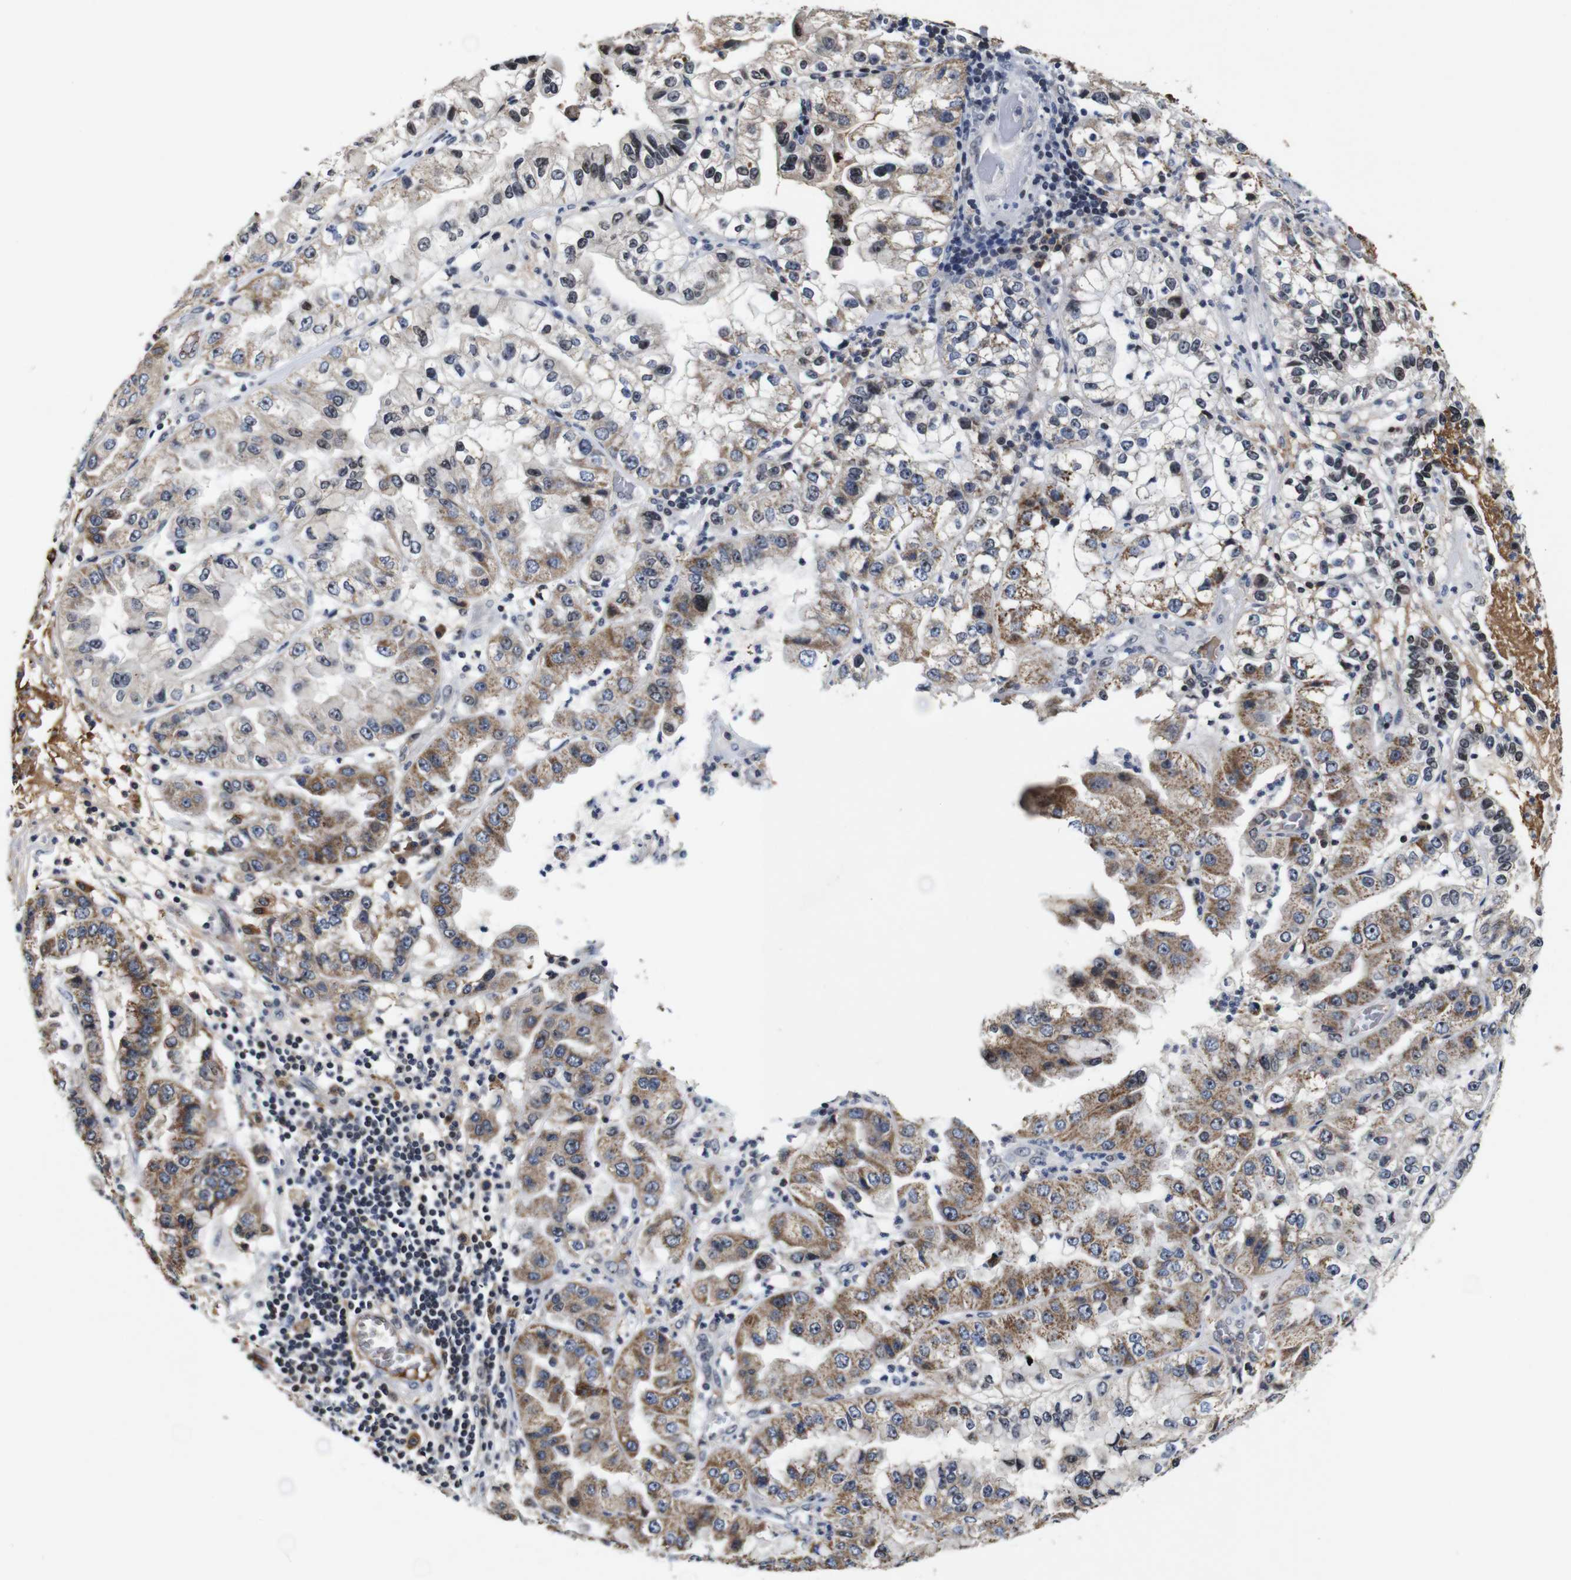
{"staining": {"intensity": "moderate", "quantity": "25%-75%", "location": "cytoplasmic/membranous"}, "tissue": "liver cancer", "cell_type": "Tumor cells", "image_type": "cancer", "snomed": [{"axis": "morphology", "description": "Cholangiocarcinoma"}, {"axis": "topography", "description": "Liver"}], "caption": "Human liver cancer (cholangiocarcinoma) stained for a protein (brown) demonstrates moderate cytoplasmic/membranous positive positivity in approximately 25%-75% of tumor cells.", "gene": "MYC", "patient": {"sex": "female", "age": 79}}